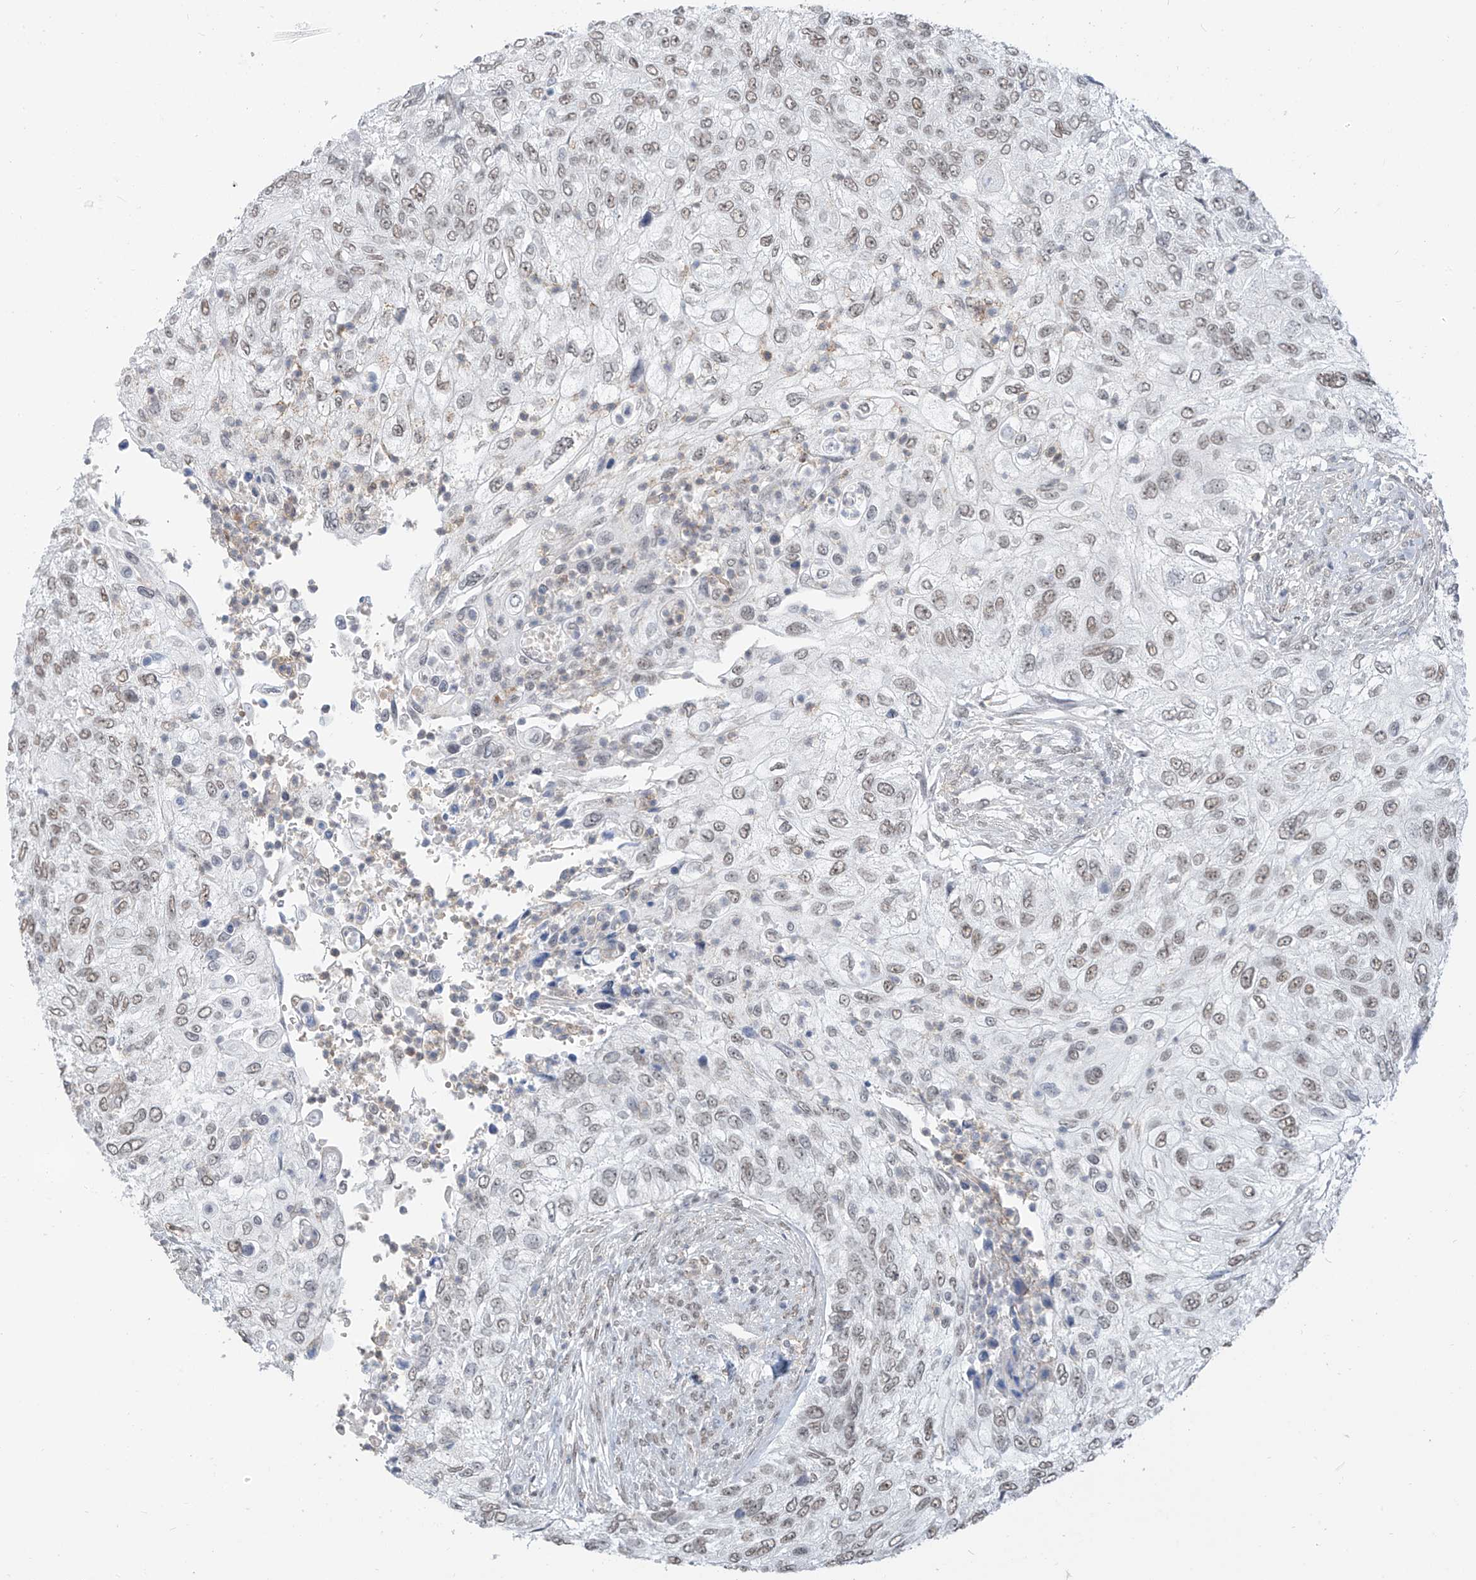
{"staining": {"intensity": "weak", "quantity": ">75%", "location": "nuclear"}, "tissue": "urothelial cancer", "cell_type": "Tumor cells", "image_type": "cancer", "snomed": [{"axis": "morphology", "description": "Urothelial carcinoma, High grade"}, {"axis": "topography", "description": "Urinary bladder"}], "caption": "Weak nuclear protein positivity is present in approximately >75% of tumor cells in urothelial cancer.", "gene": "MCM9", "patient": {"sex": "female", "age": 60}}